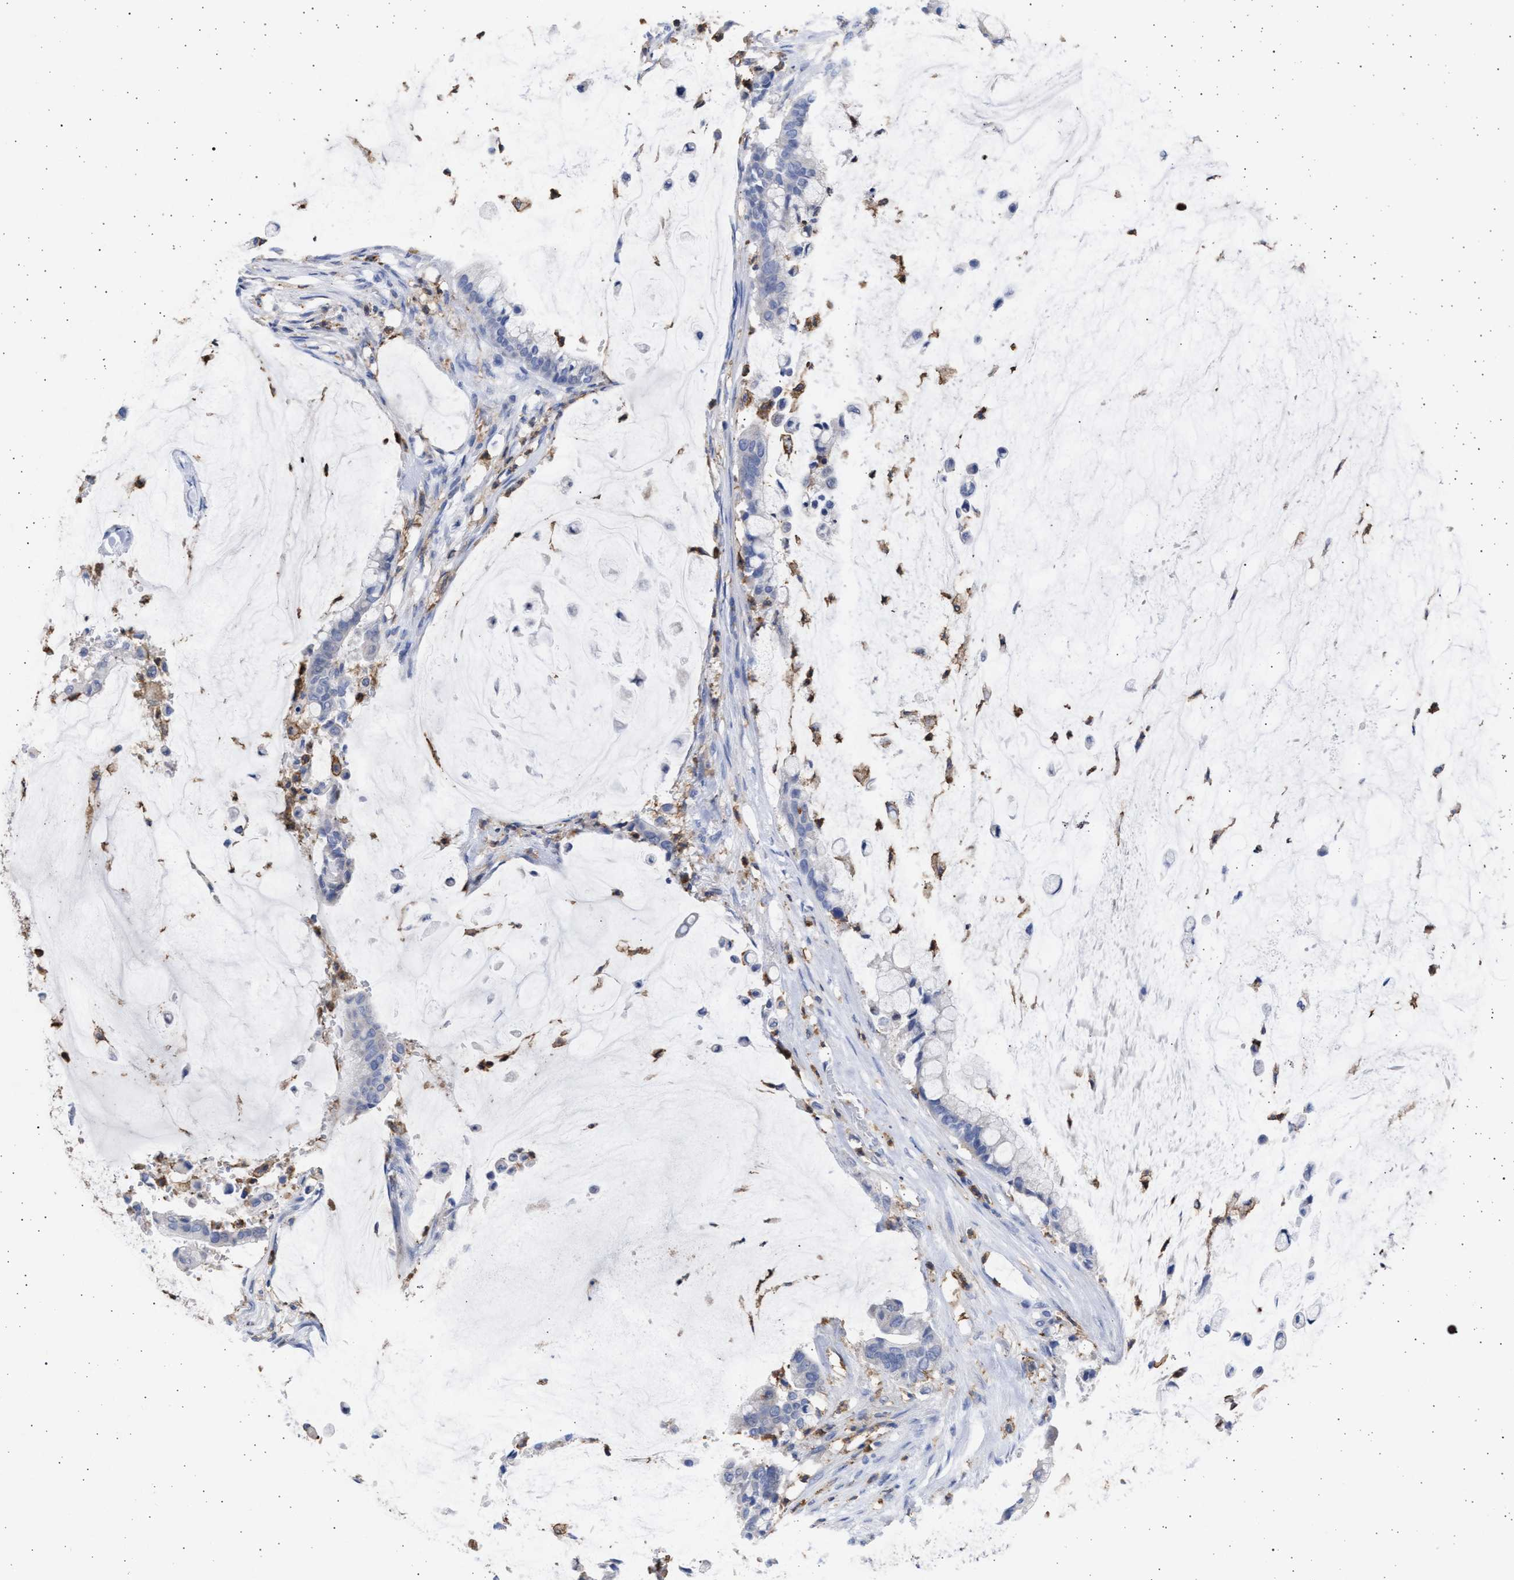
{"staining": {"intensity": "negative", "quantity": "none", "location": "none"}, "tissue": "pancreatic cancer", "cell_type": "Tumor cells", "image_type": "cancer", "snomed": [{"axis": "morphology", "description": "Adenocarcinoma, NOS"}, {"axis": "topography", "description": "Pancreas"}], "caption": "This is an IHC micrograph of human pancreatic cancer. There is no positivity in tumor cells.", "gene": "FCER1A", "patient": {"sex": "male", "age": 41}}